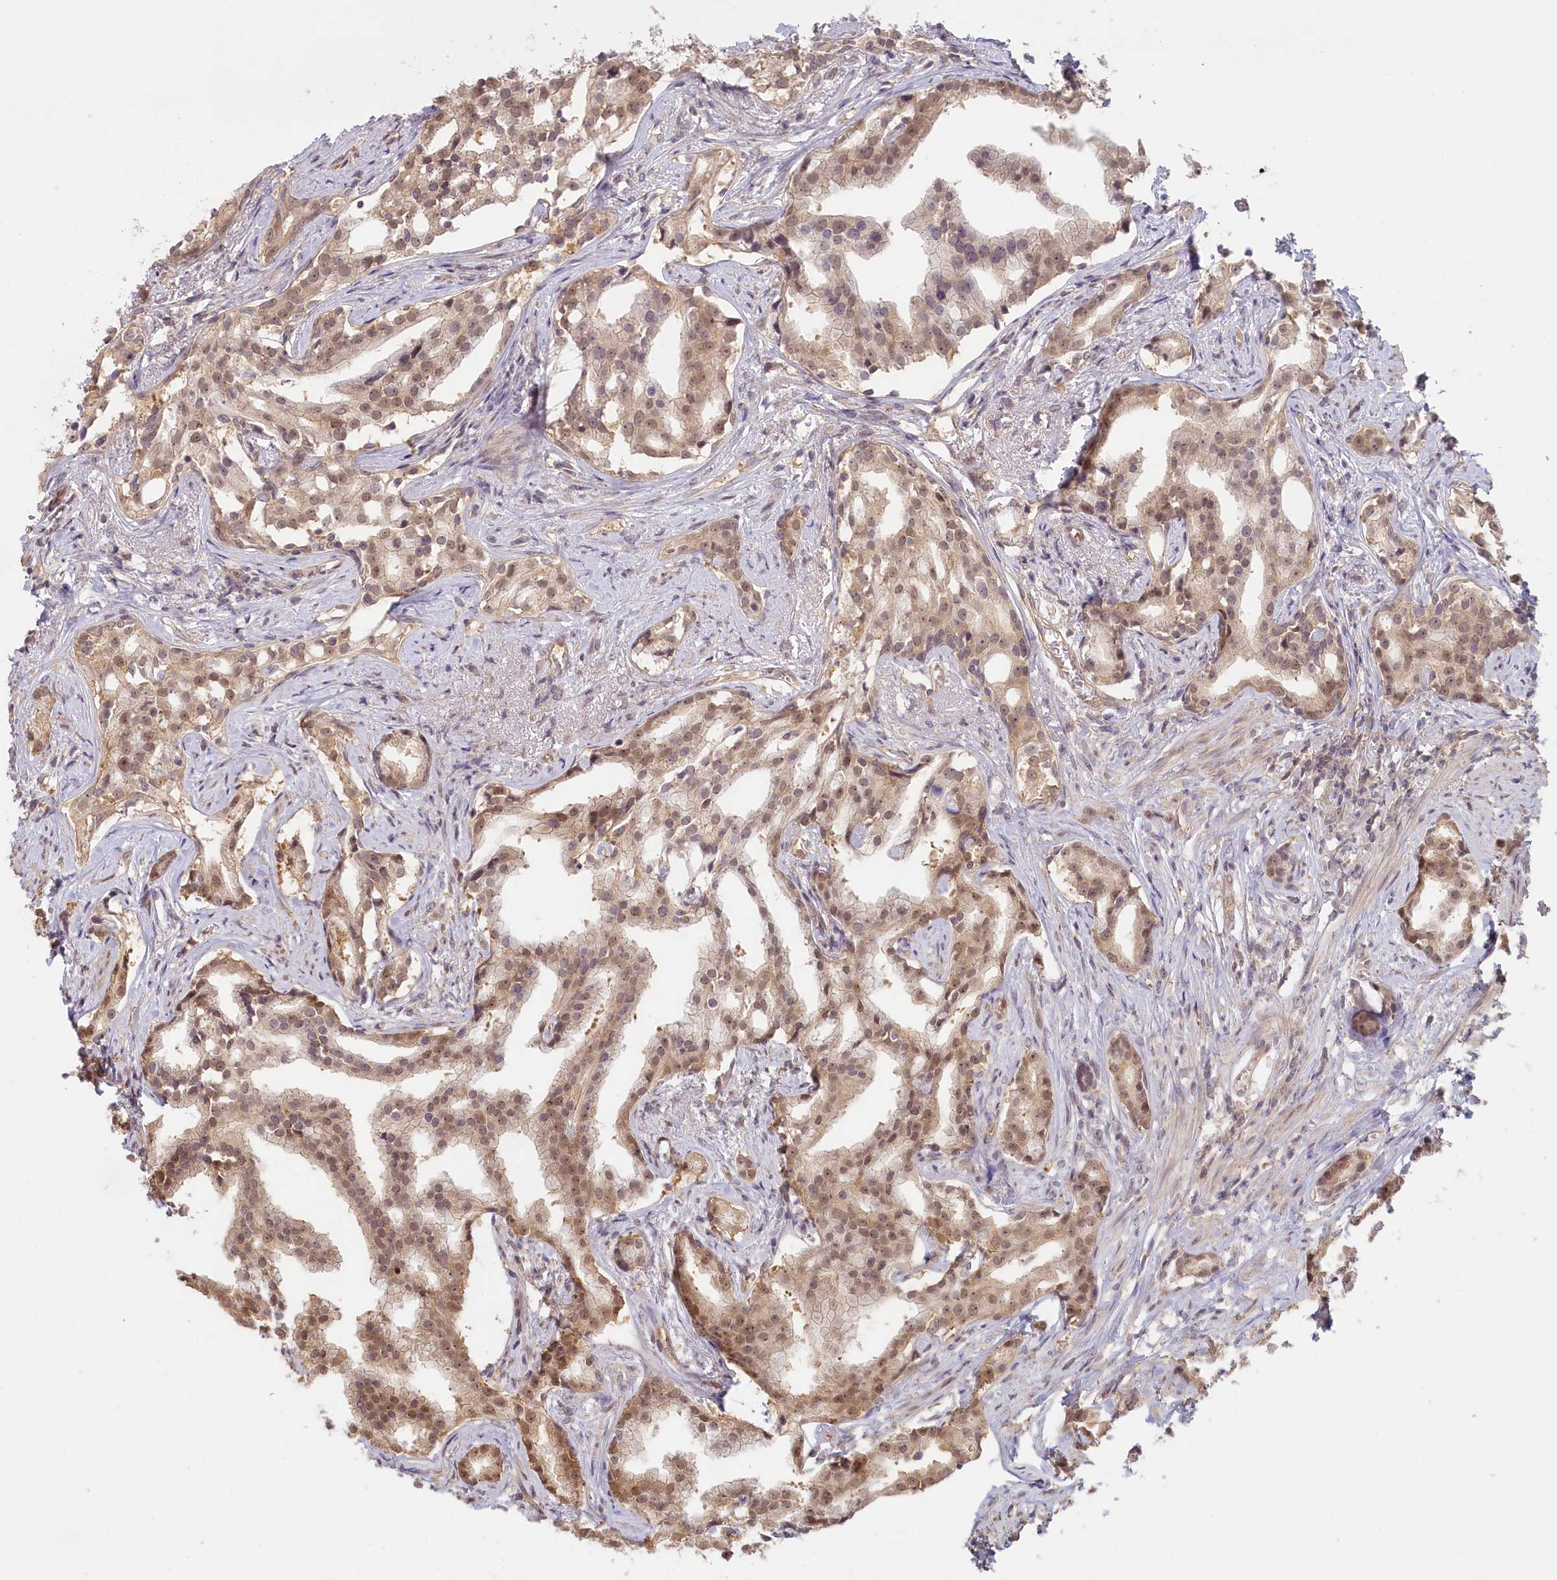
{"staining": {"intensity": "moderate", "quantity": ">75%", "location": "nuclear"}, "tissue": "prostate cancer", "cell_type": "Tumor cells", "image_type": "cancer", "snomed": [{"axis": "morphology", "description": "Adenocarcinoma, High grade"}, {"axis": "topography", "description": "Prostate"}], "caption": "Protein expression analysis of prostate cancer (high-grade adenocarcinoma) shows moderate nuclear expression in about >75% of tumor cells.", "gene": "C19orf44", "patient": {"sex": "male", "age": 67}}